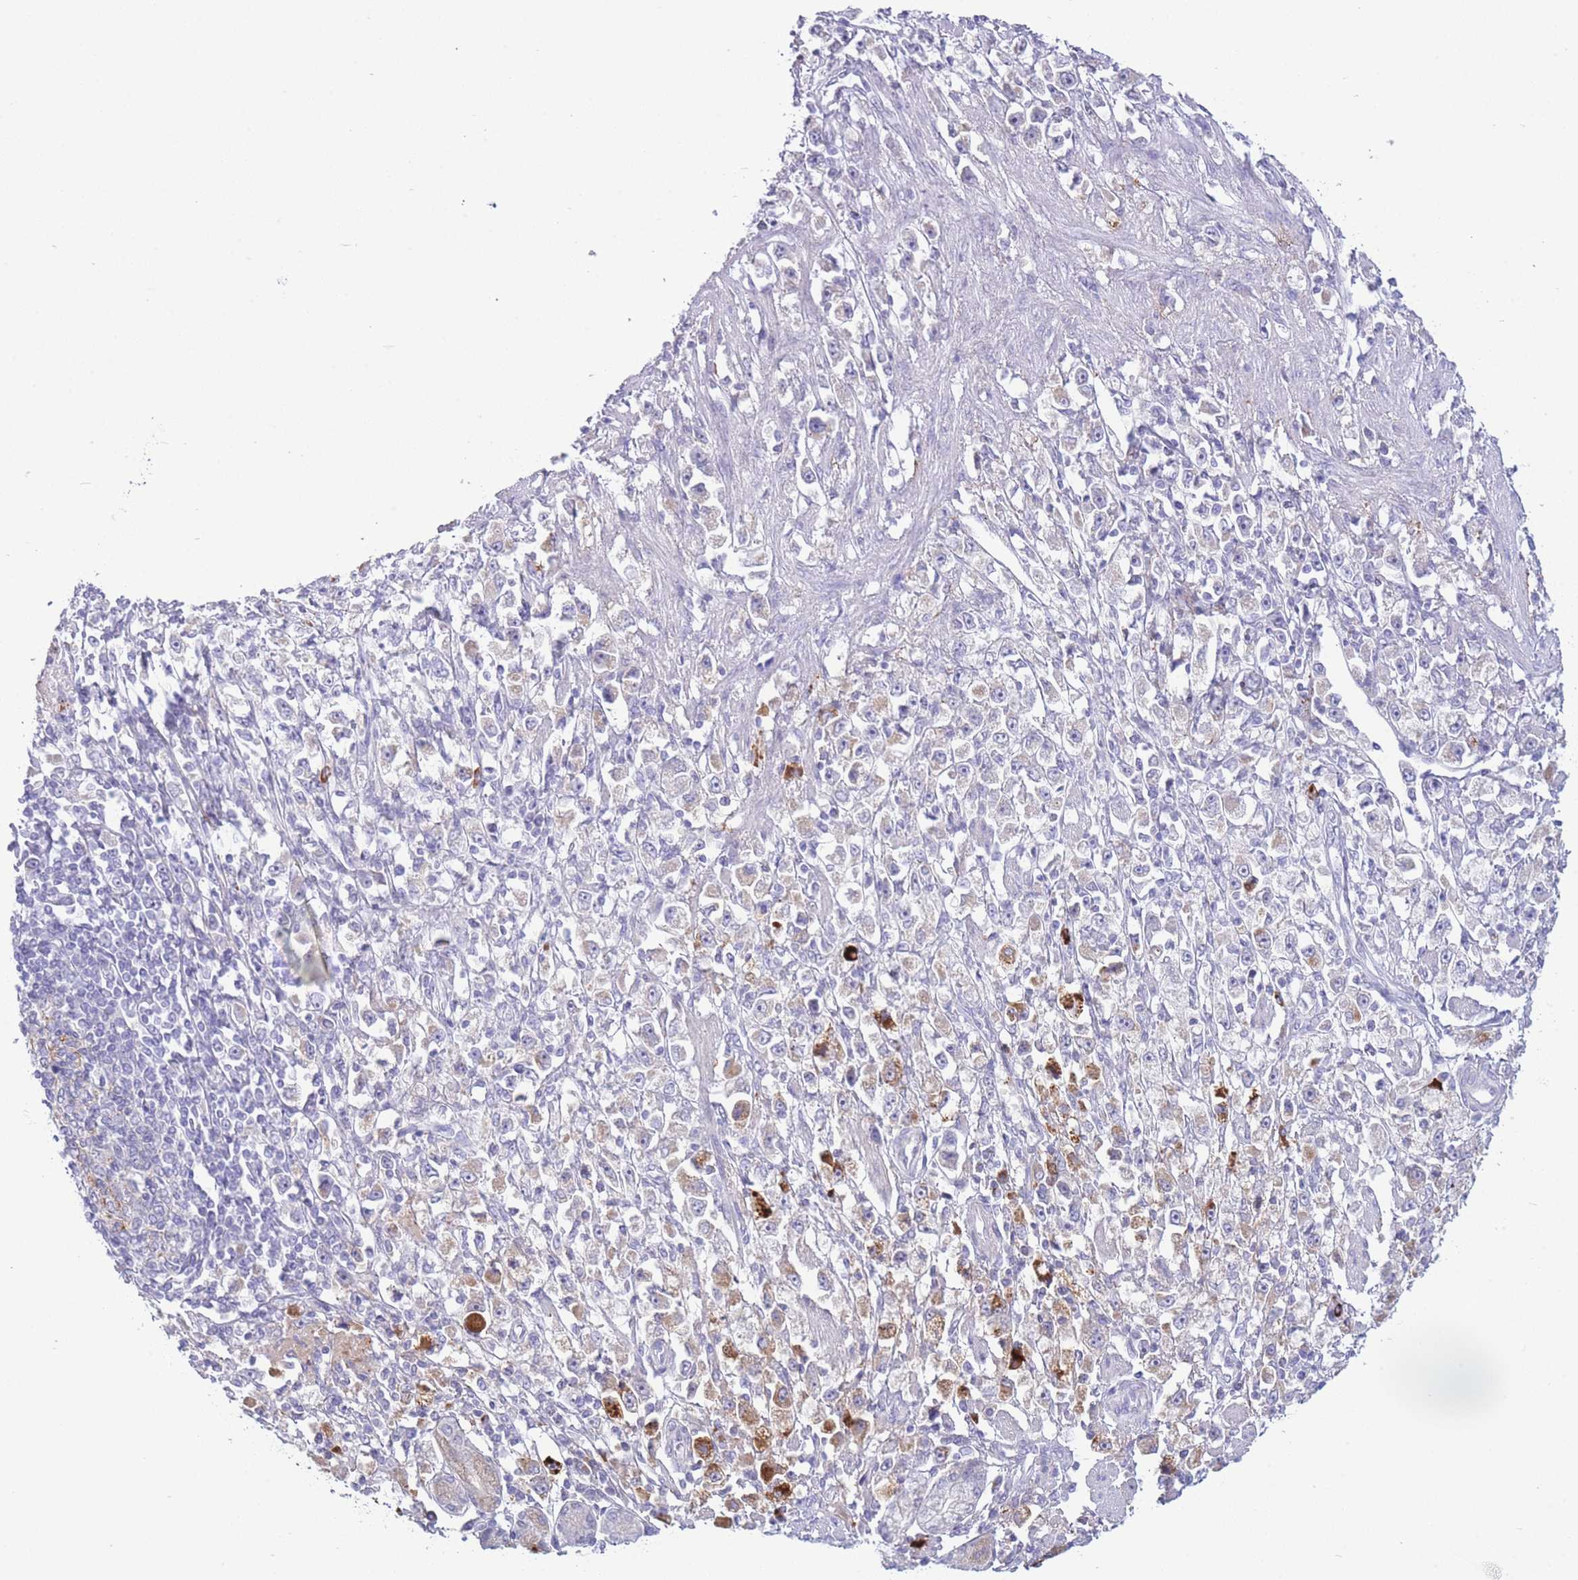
{"staining": {"intensity": "moderate", "quantity": "<25%", "location": "cytoplasmic/membranous"}, "tissue": "stomach cancer", "cell_type": "Tumor cells", "image_type": "cancer", "snomed": [{"axis": "morphology", "description": "Adenocarcinoma, NOS"}, {"axis": "topography", "description": "Stomach"}], "caption": "This micrograph displays immunohistochemistry staining of human stomach adenocarcinoma, with low moderate cytoplasmic/membranous staining in about <25% of tumor cells.", "gene": "ASAP3", "patient": {"sex": "female", "age": 59}}